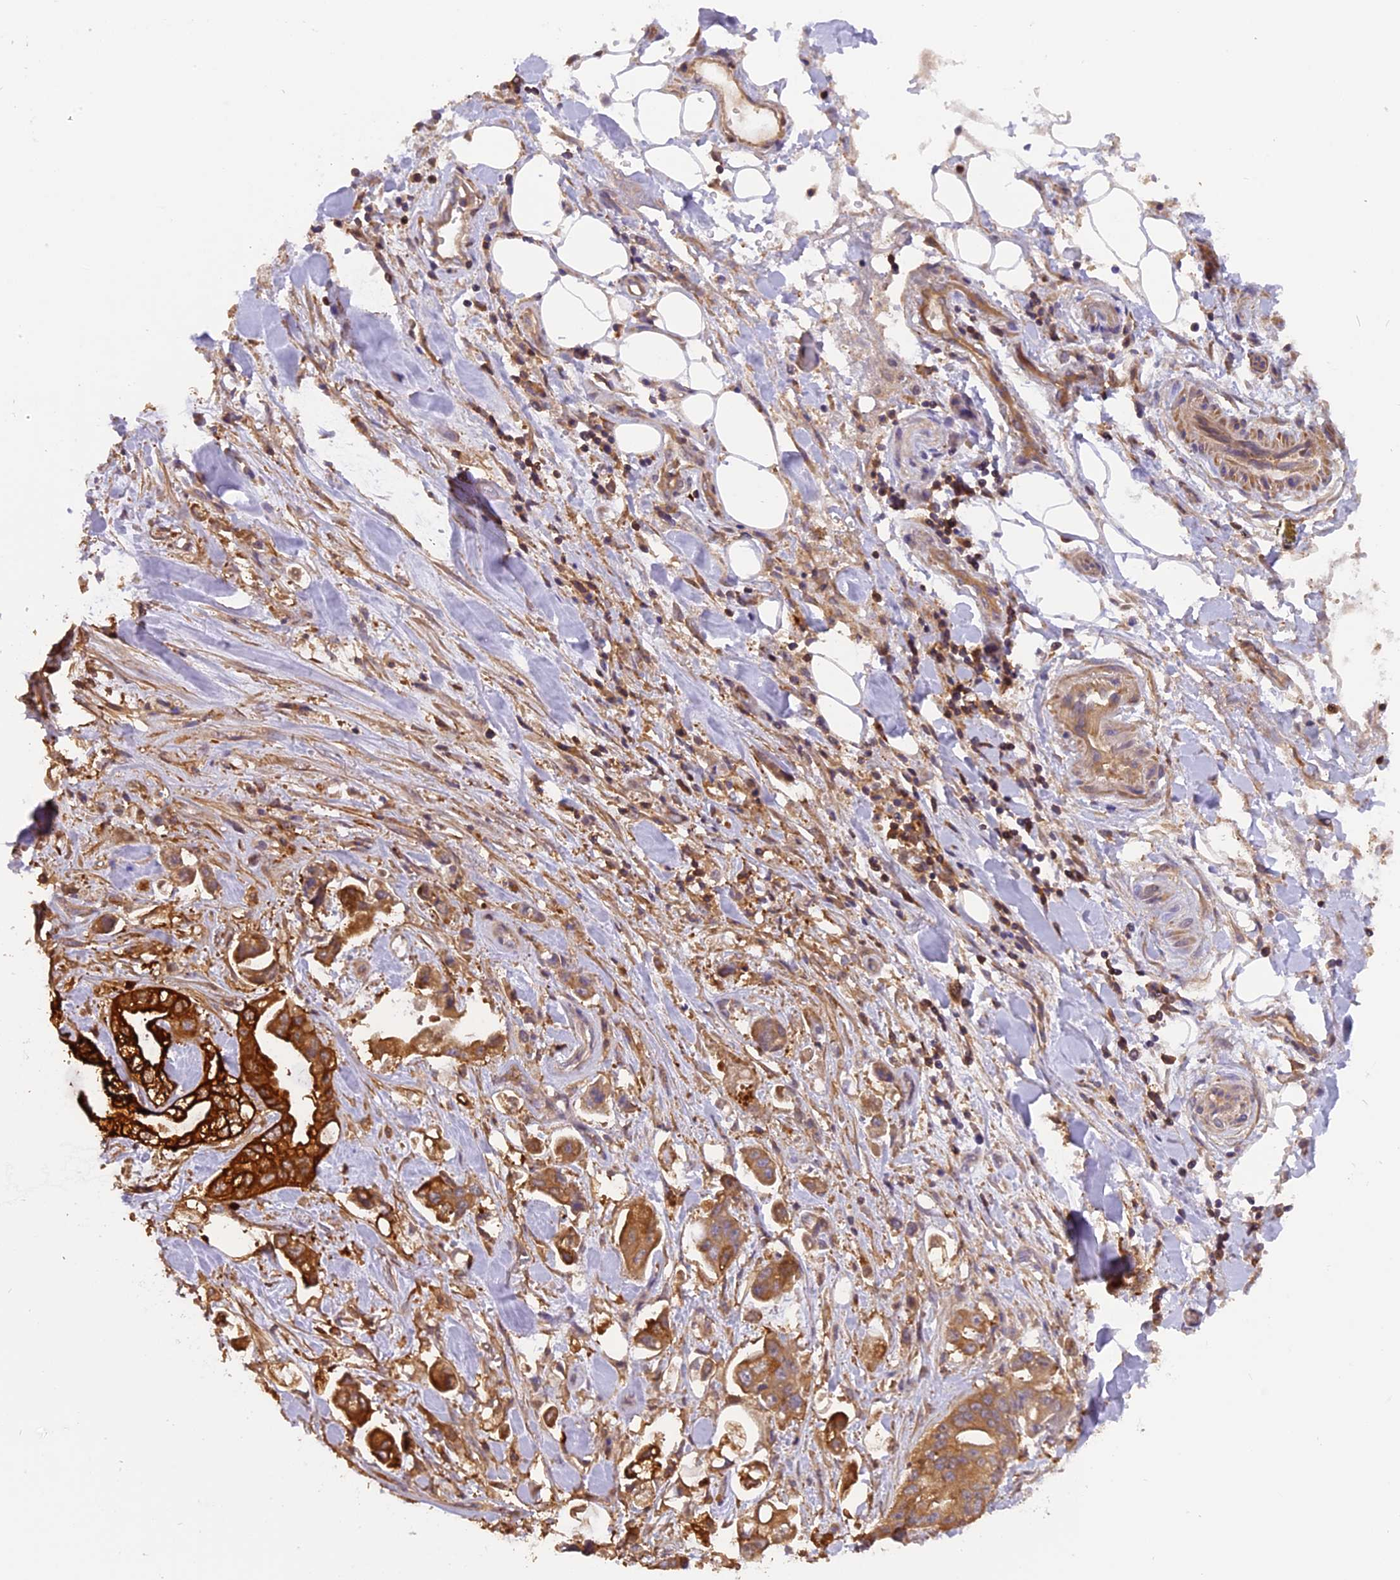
{"staining": {"intensity": "strong", "quantity": ">75%", "location": "cytoplasmic/membranous"}, "tissue": "stomach cancer", "cell_type": "Tumor cells", "image_type": "cancer", "snomed": [{"axis": "morphology", "description": "Adenocarcinoma, NOS"}, {"axis": "topography", "description": "Stomach"}], "caption": "This is an image of IHC staining of stomach cancer, which shows strong expression in the cytoplasmic/membranous of tumor cells.", "gene": "STOML1", "patient": {"sex": "male", "age": 62}}